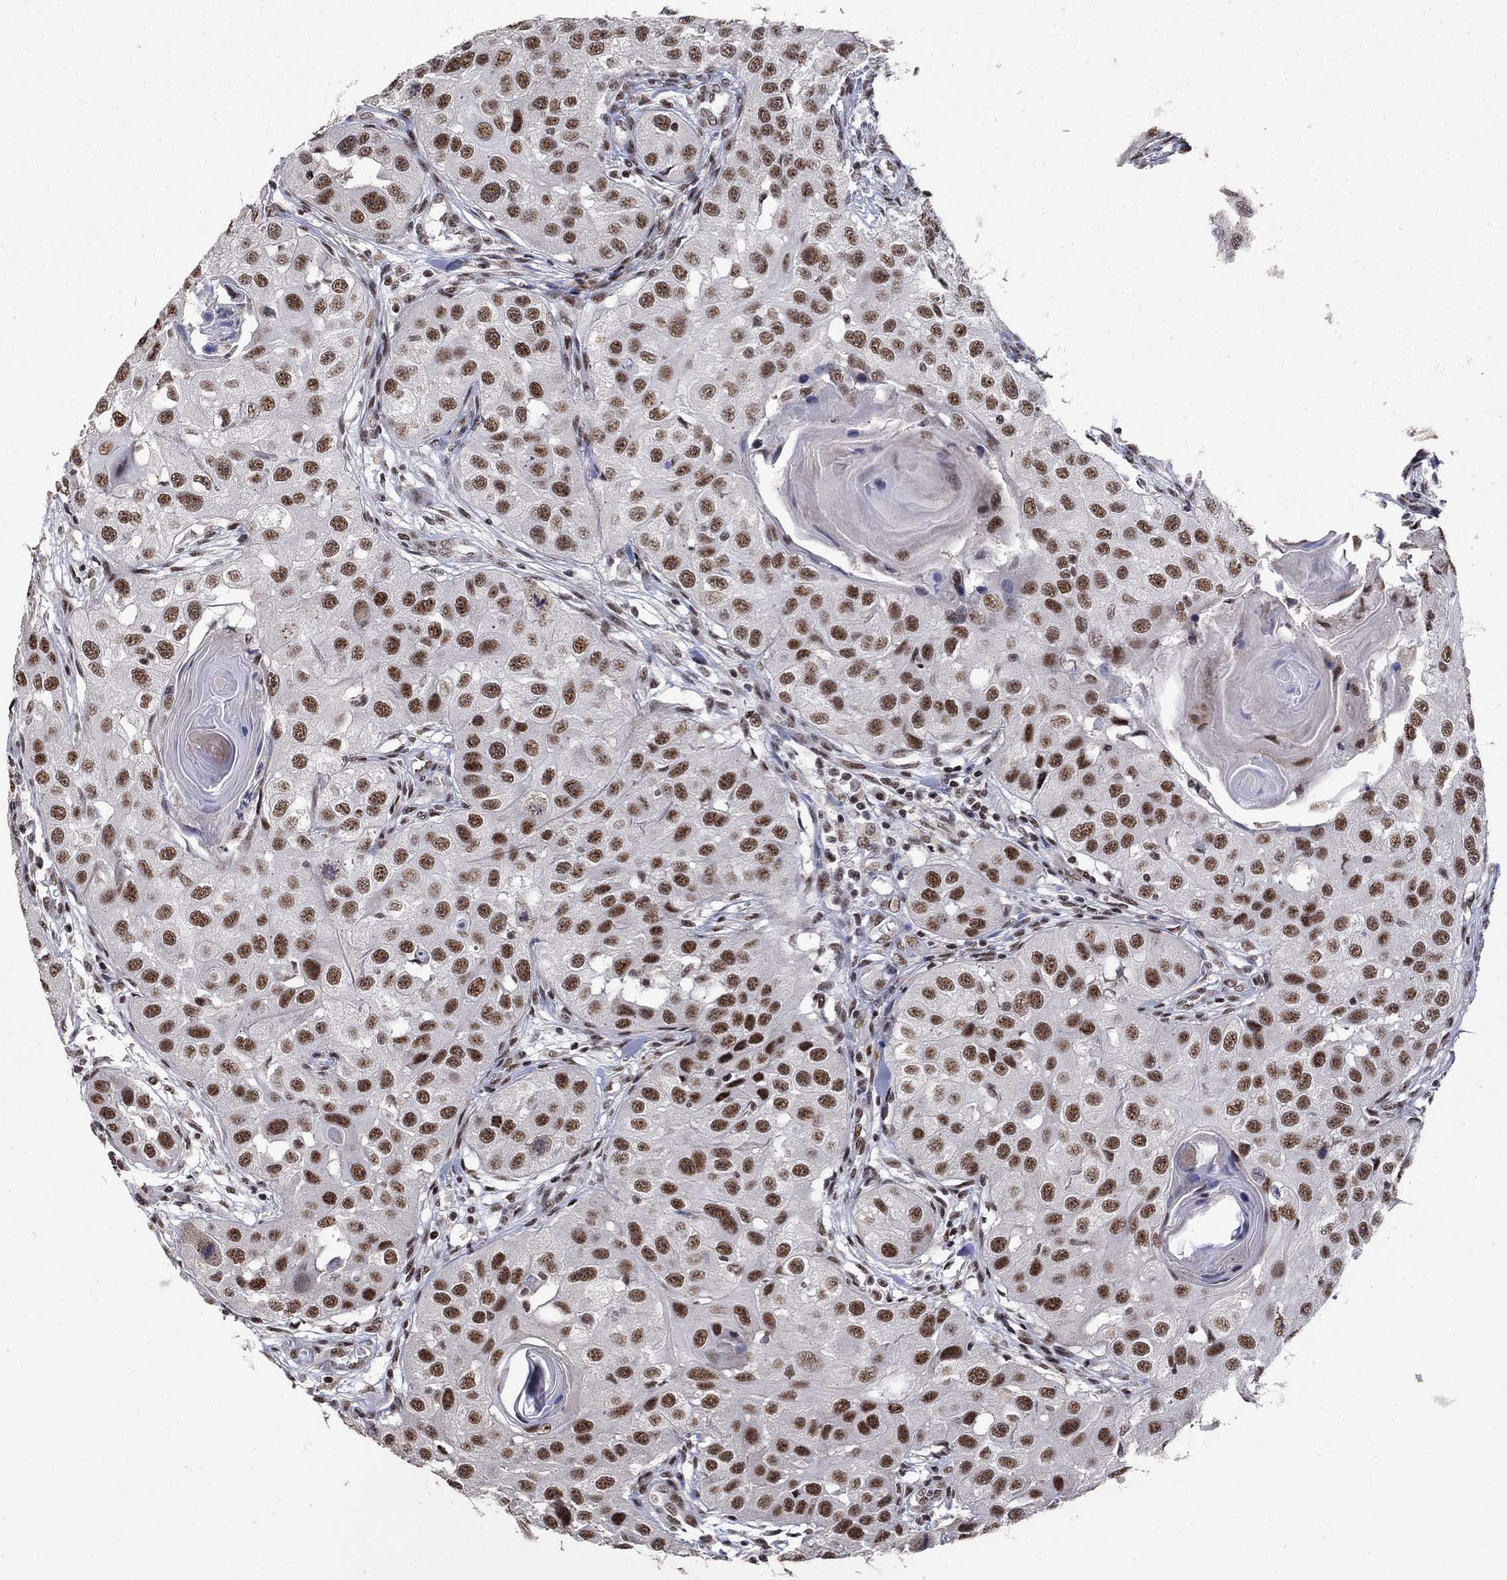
{"staining": {"intensity": "strong", "quantity": ">75%", "location": "nuclear"}, "tissue": "head and neck cancer", "cell_type": "Tumor cells", "image_type": "cancer", "snomed": [{"axis": "morphology", "description": "Normal tissue, NOS"}, {"axis": "morphology", "description": "Squamous cell carcinoma, NOS"}, {"axis": "topography", "description": "Skeletal muscle"}, {"axis": "topography", "description": "Head-Neck"}], "caption": "Protein staining of head and neck squamous cell carcinoma tissue shows strong nuclear positivity in approximately >75% of tumor cells.", "gene": "PNISR", "patient": {"sex": "male", "age": 51}}